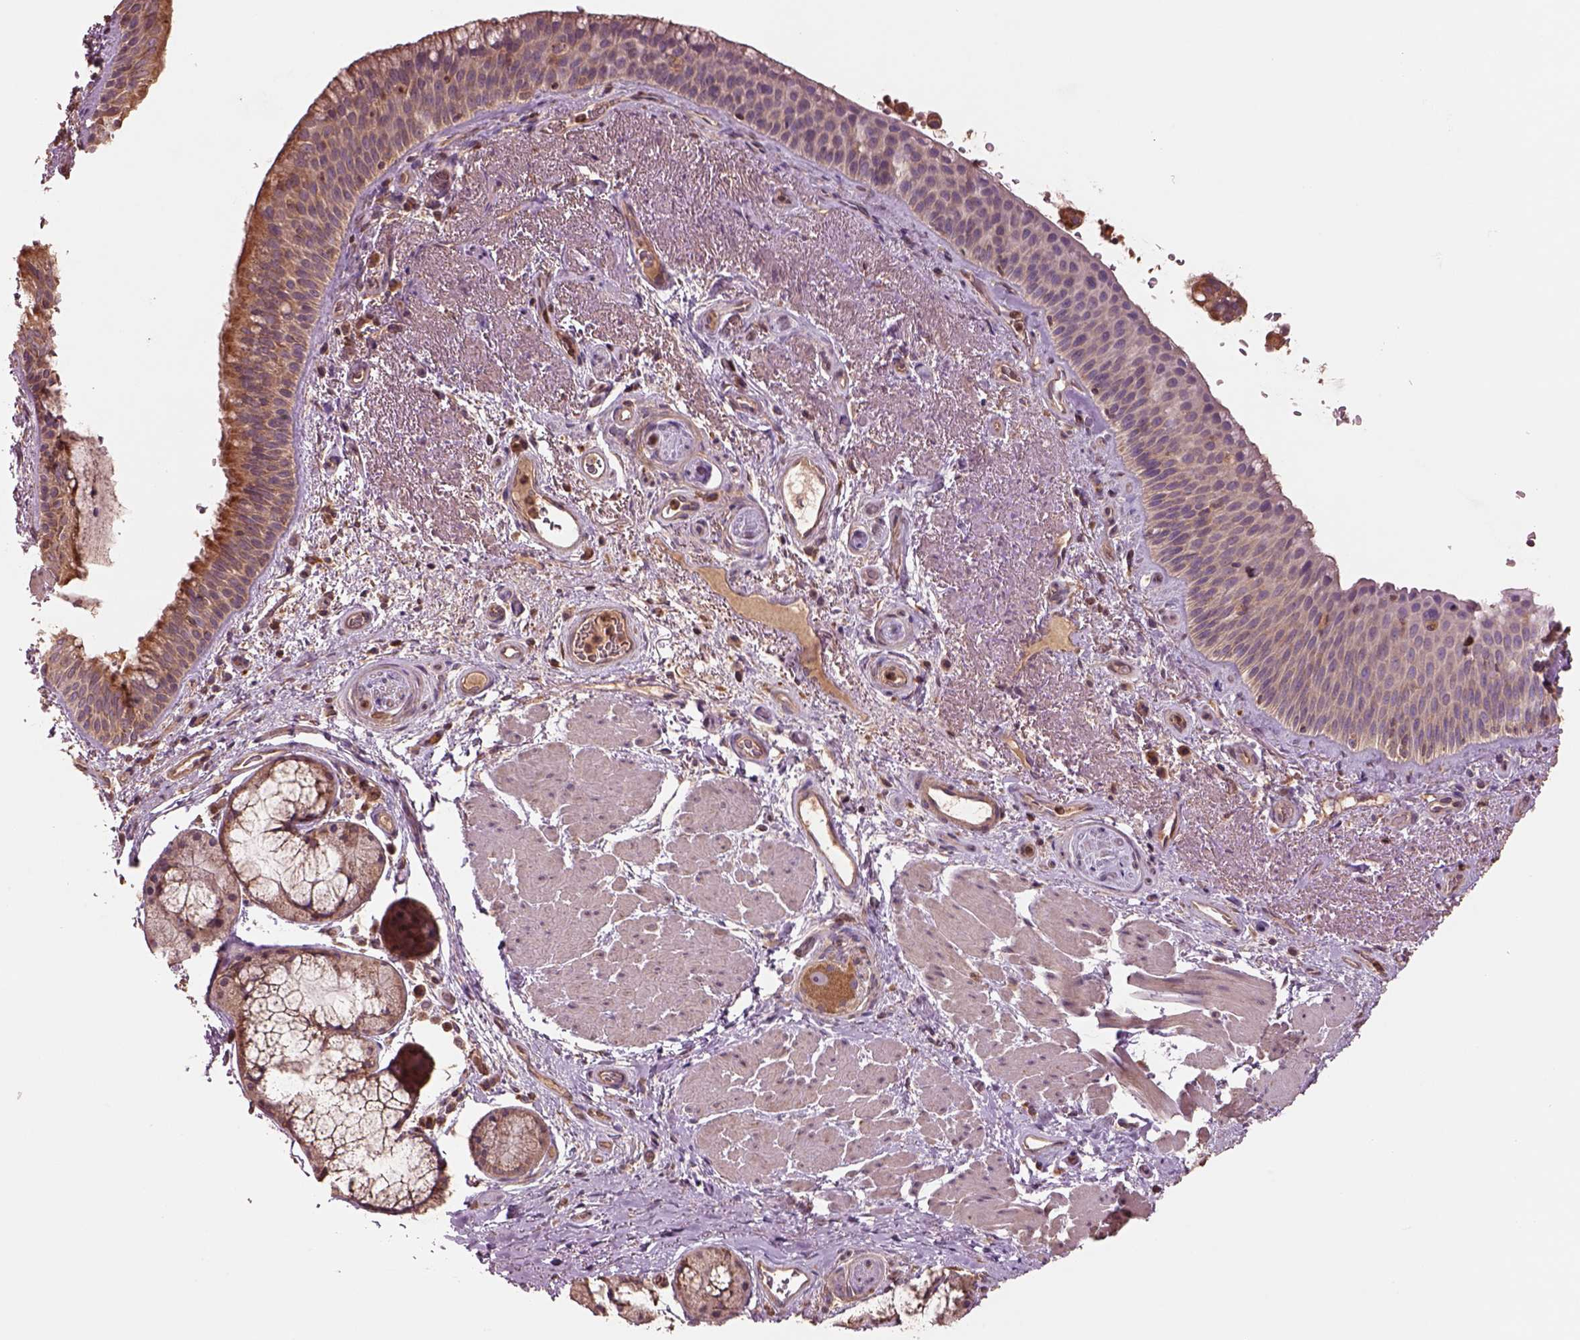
{"staining": {"intensity": "strong", "quantity": "25%-75%", "location": "cytoplasmic/membranous"}, "tissue": "bronchus", "cell_type": "Respiratory epithelial cells", "image_type": "normal", "snomed": [{"axis": "morphology", "description": "Normal tissue, NOS"}, {"axis": "topography", "description": "Bronchus"}], "caption": "Protein expression by immunohistochemistry (IHC) demonstrates strong cytoplasmic/membranous positivity in approximately 25%-75% of respiratory epithelial cells in benign bronchus. Using DAB (3,3'-diaminobenzidine) (brown) and hematoxylin (blue) stains, captured at high magnification using brightfield microscopy.", "gene": "TRADD", "patient": {"sex": "male", "age": 48}}